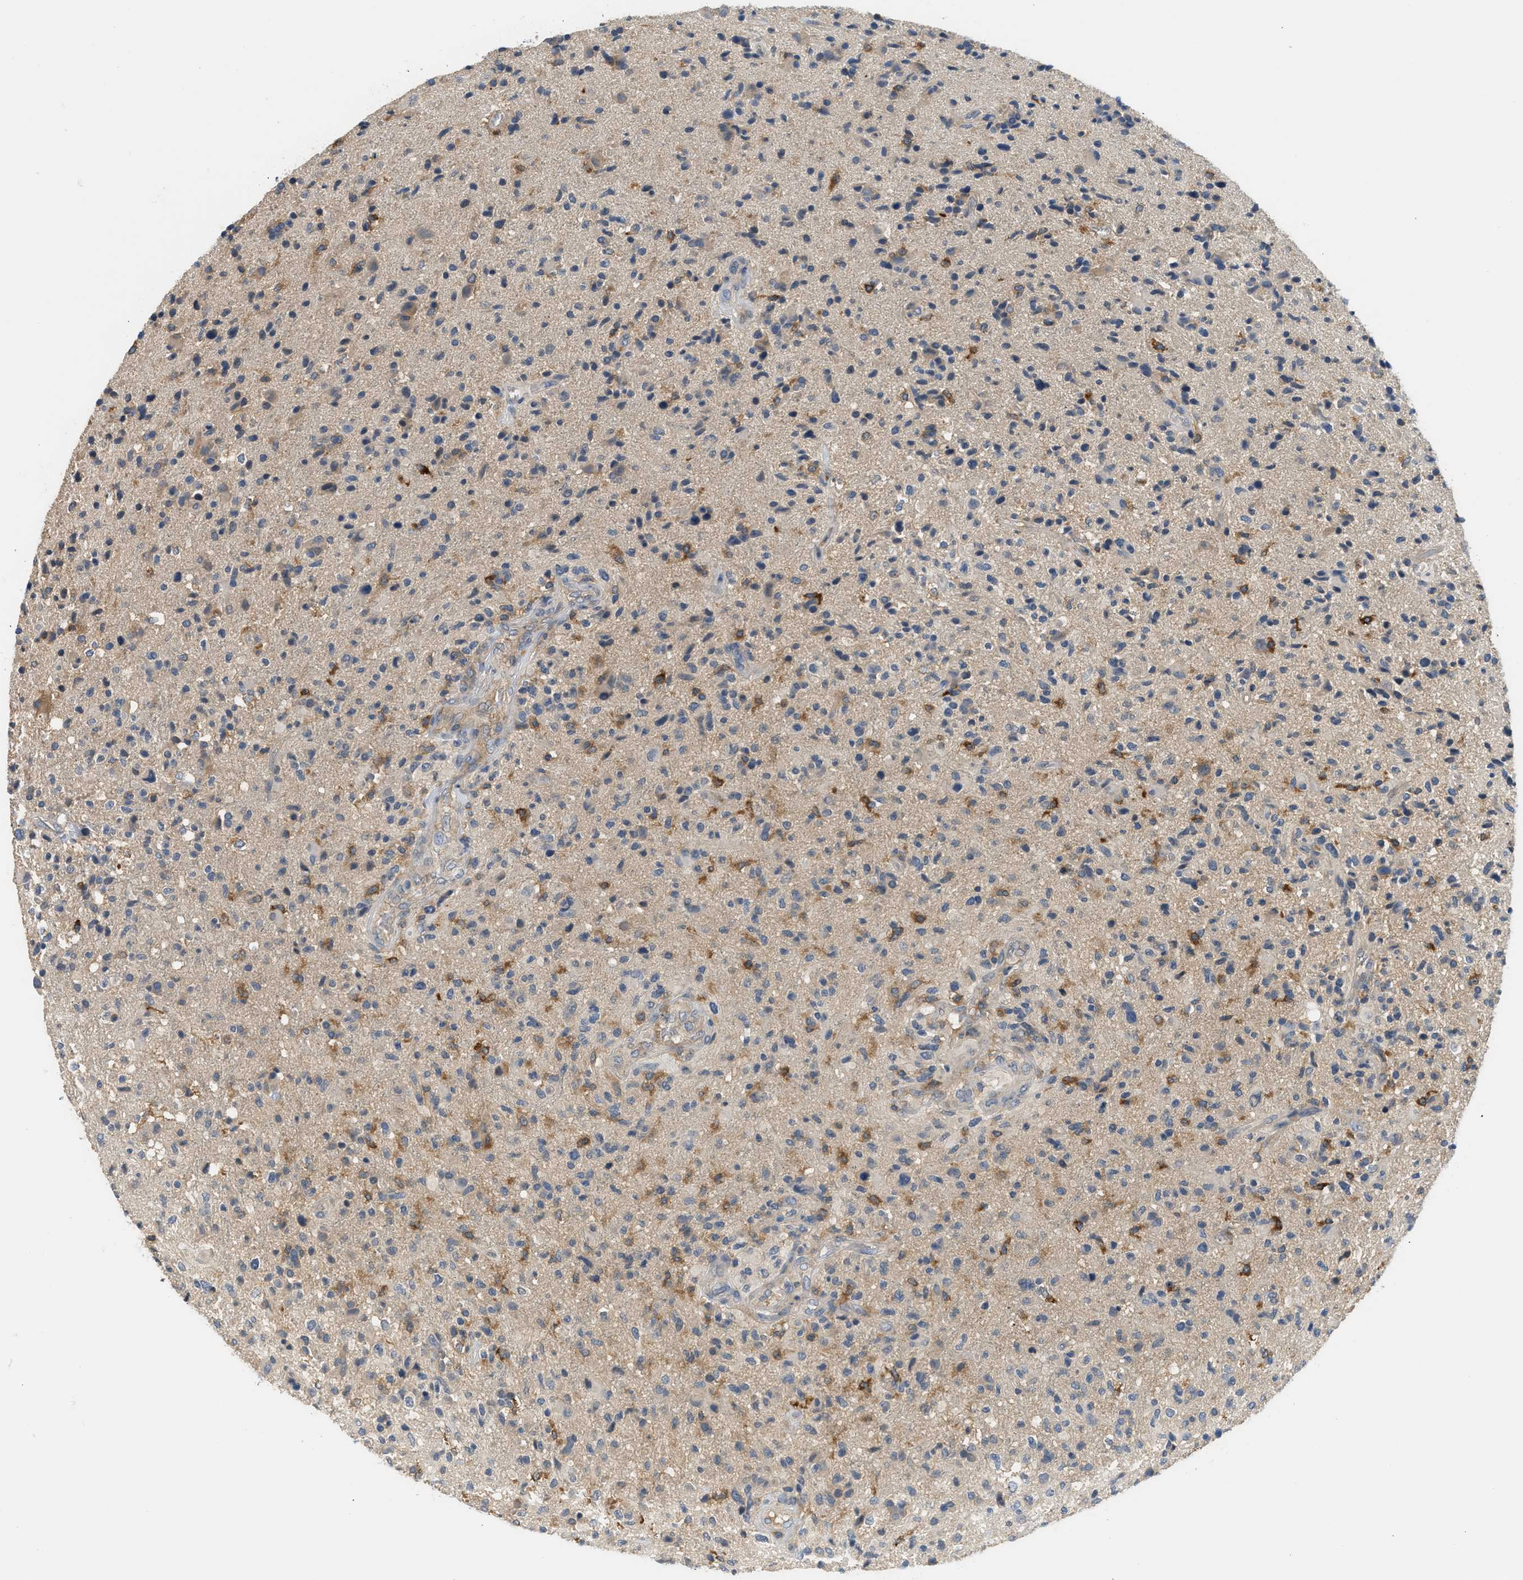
{"staining": {"intensity": "moderate", "quantity": "<25%", "location": "cytoplasmic/membranous"}, "tissue": "glioma", "cell_type": "Tumor cells", "image_type": "cancer", "snomed": [{"axis": "morphology", "description": "Glioma, malignant, High grade"}, {"axis": "topography", "description": "Brain"}], "caption": "Human glioma stained with a brown dye demonstrates moderate cytoplasmic/membranous positive staining in about <25% of tumor cells.", "gene": "RHBDF2", "patient": {"sex": "male", "age": 72}}